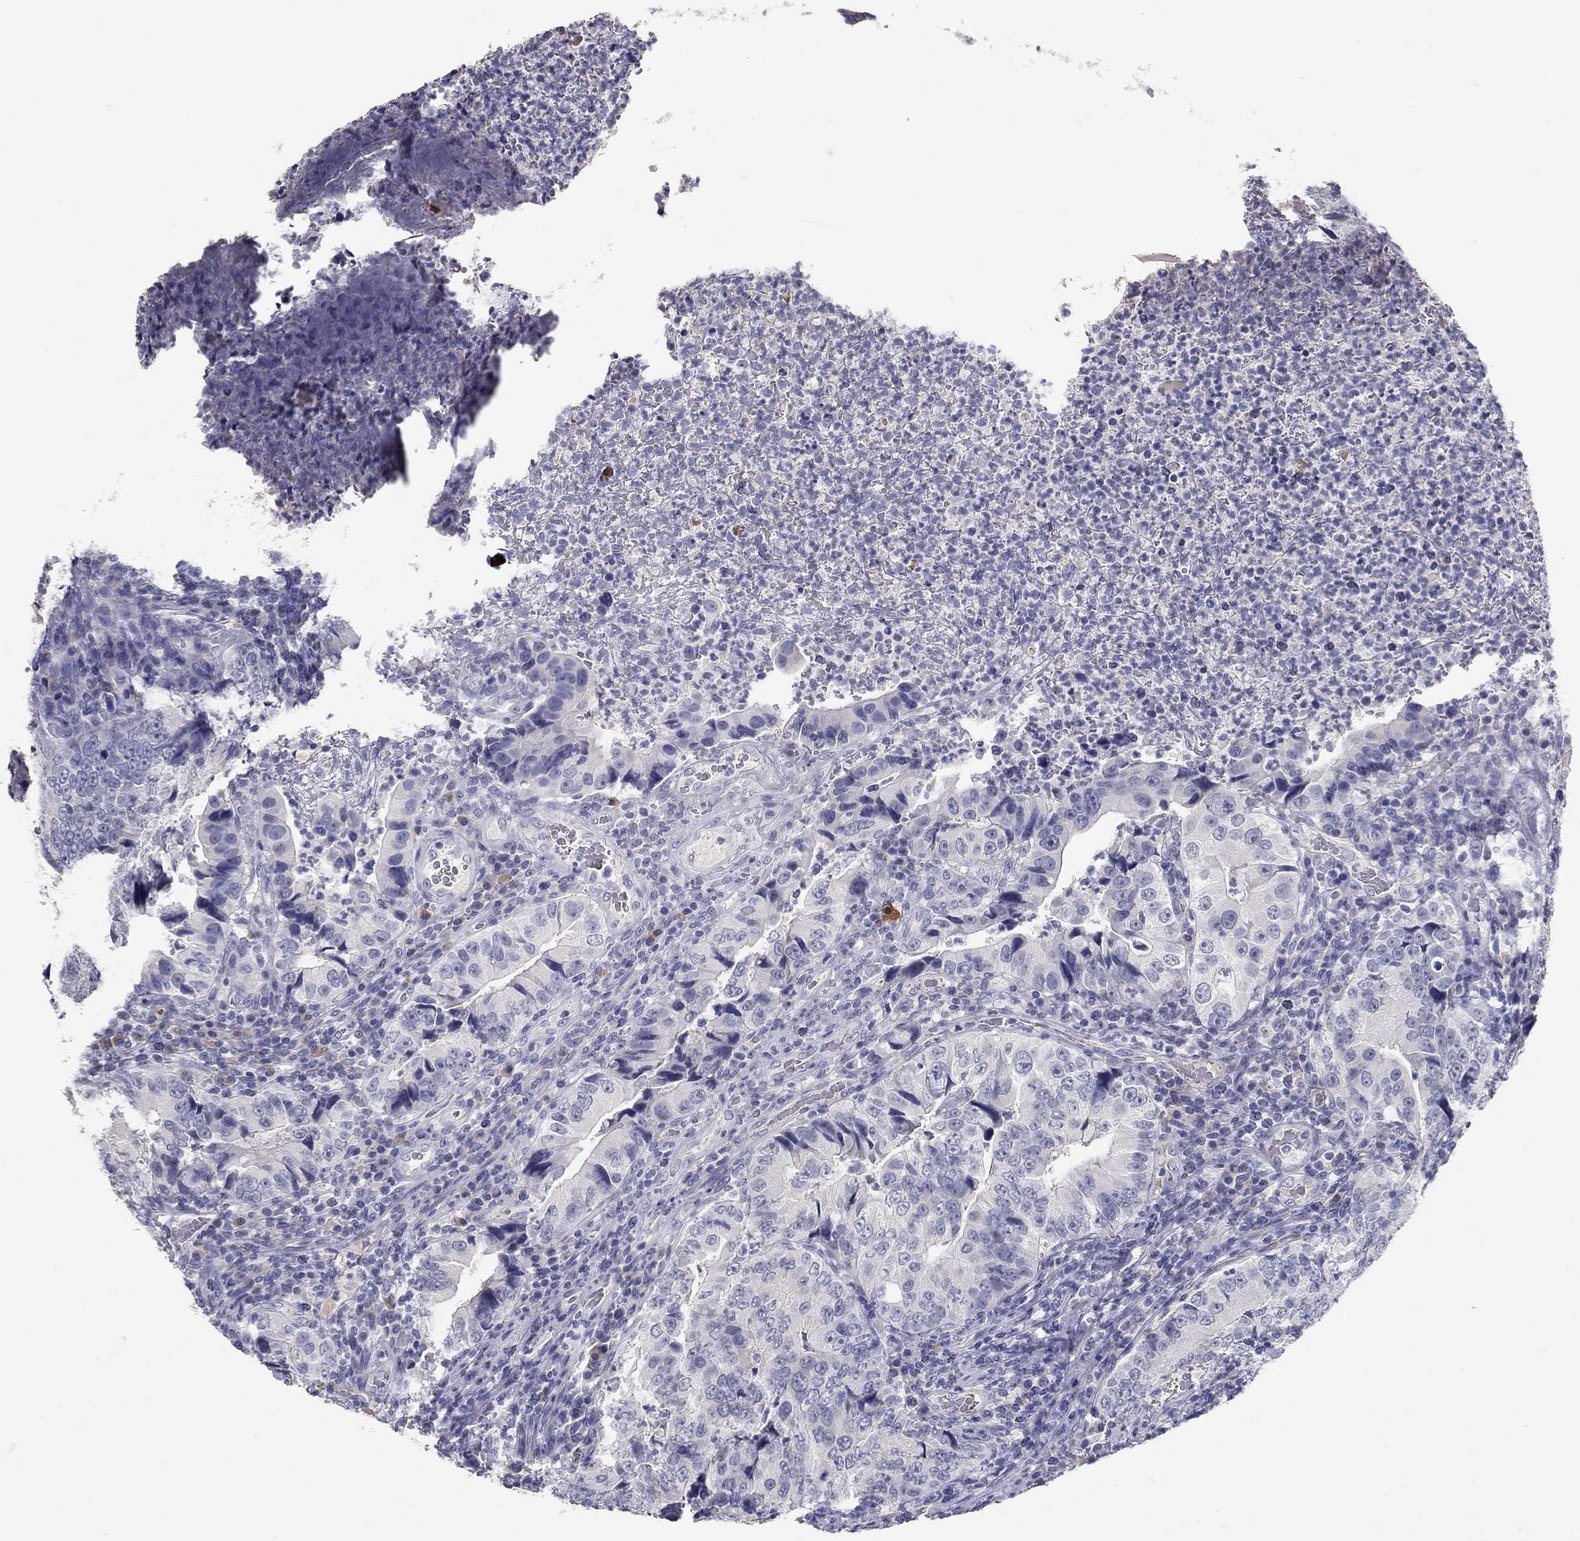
{"staining": {"intensity": "negative", "quantity": "none", "location": "none"}, "tissue": "colorectal cancer", "cell_type": "Tumor cells", "image_type": "cancer", "snomed": [{"axis": "morphology", "description": "Adenocarcinoma, NOS"}, {"axis": "topography", "description": "Colon"}], "caption": "An IHC micrograph of colorectal adenocarcinoma is shown. There is no staining in tumor cells of colorectal adenocarcinoma. (DAB IHC with hematoxylin counter stain).", "gene": "POMC", "patient": {"sex": "female", "age": 72}}